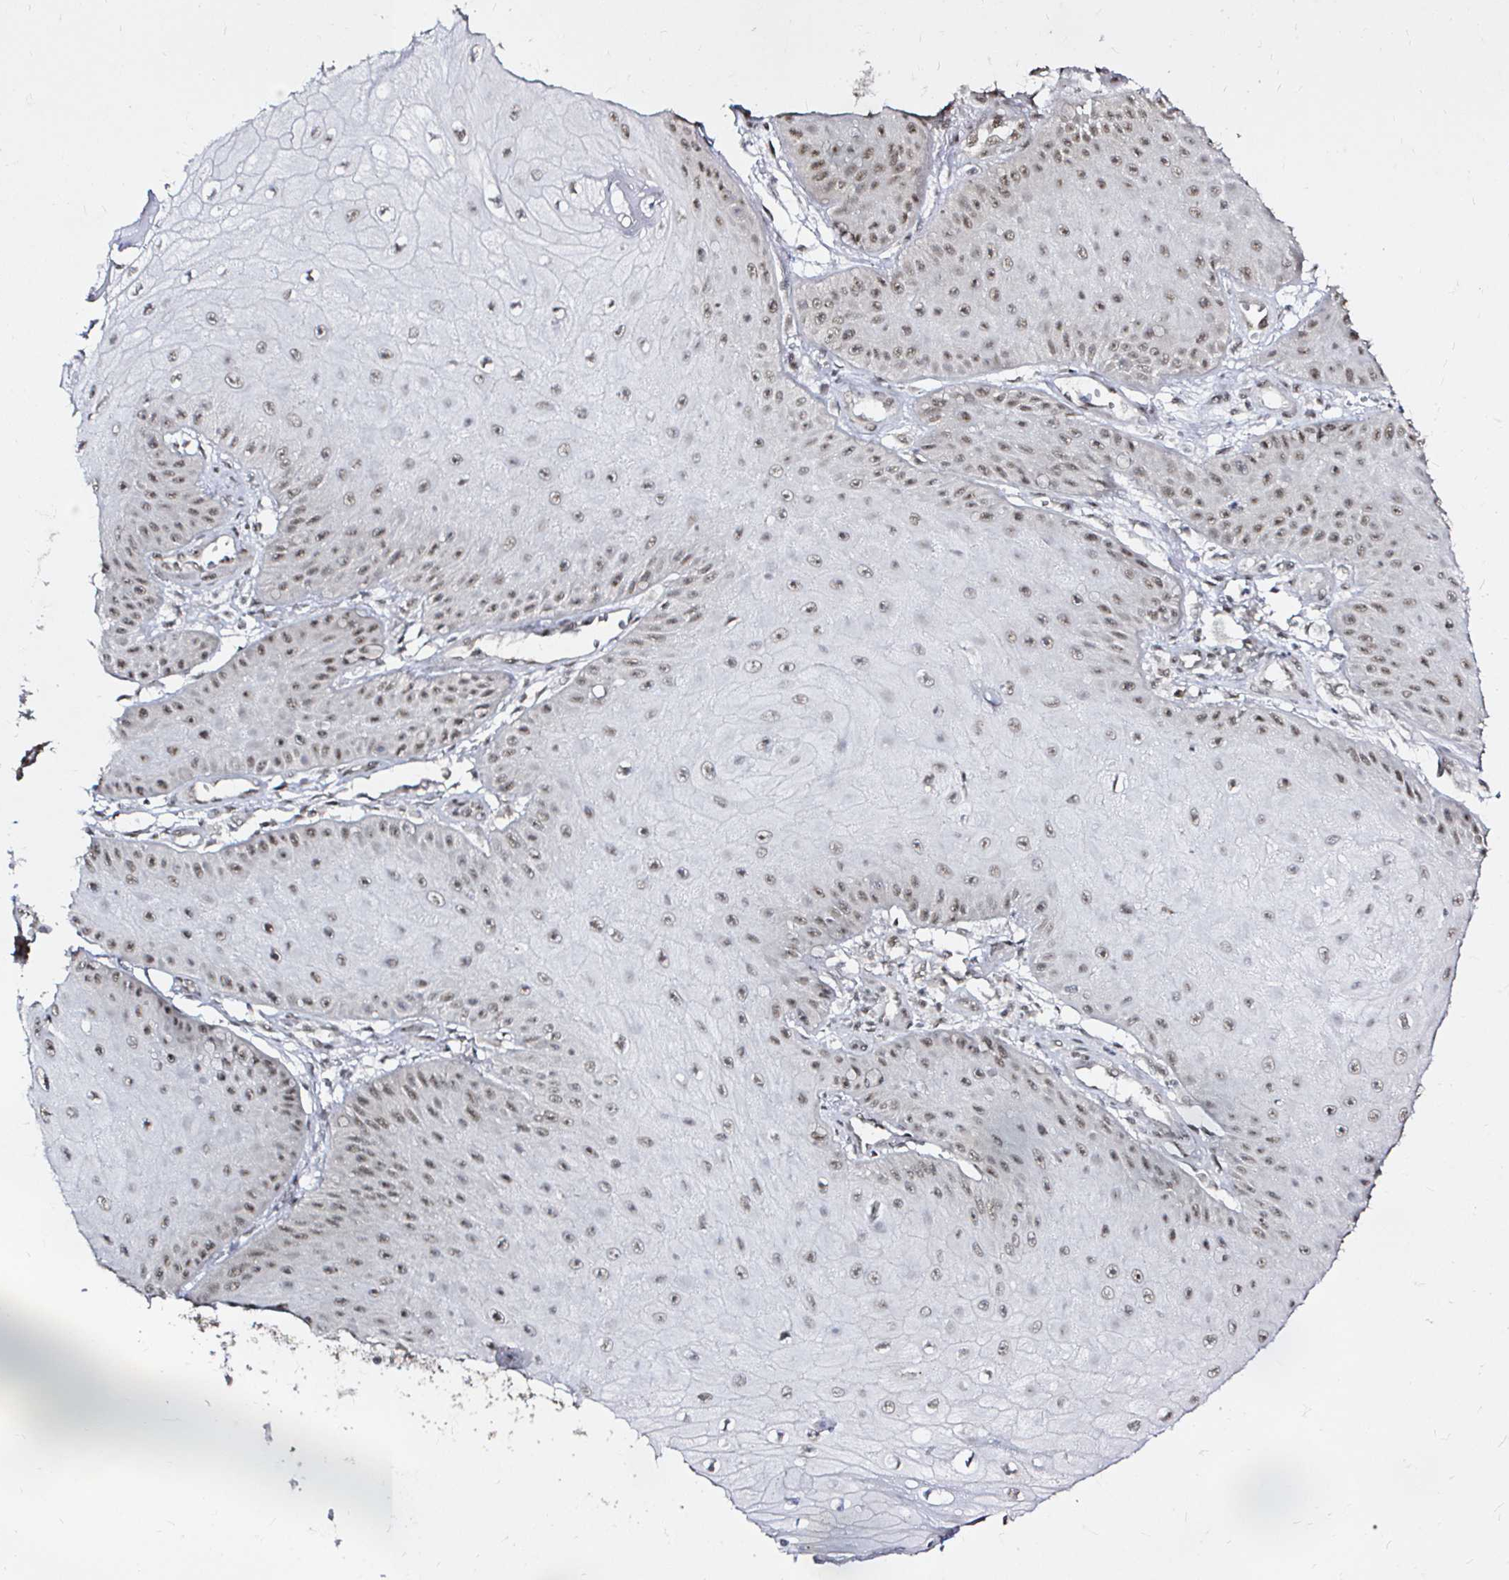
{"staining": {"intensity": "weak", "quantity": ">75%", "location": "nuclear"}, "tissue": "skin cancer", "cell_type": "Tumor cells", "image_type": "cancer", "snomed": [{"axis": "morphology", "description": "Squamous cell carcinoma, NOS"}, {"axis": "topography", "description": "Skin"}], "caption": "Immunohistochemical staining of squamous cell carcinoma (skin) reveals low levels of weak nuclear protein positivity in approximately >75% of tumor cells. (DAB (3,3'-diaminobenzidine) IHC with brightfield microscopy, high magnification).", "gene": "SNRPC", "patient": {"sex": "male", "age": 70}}